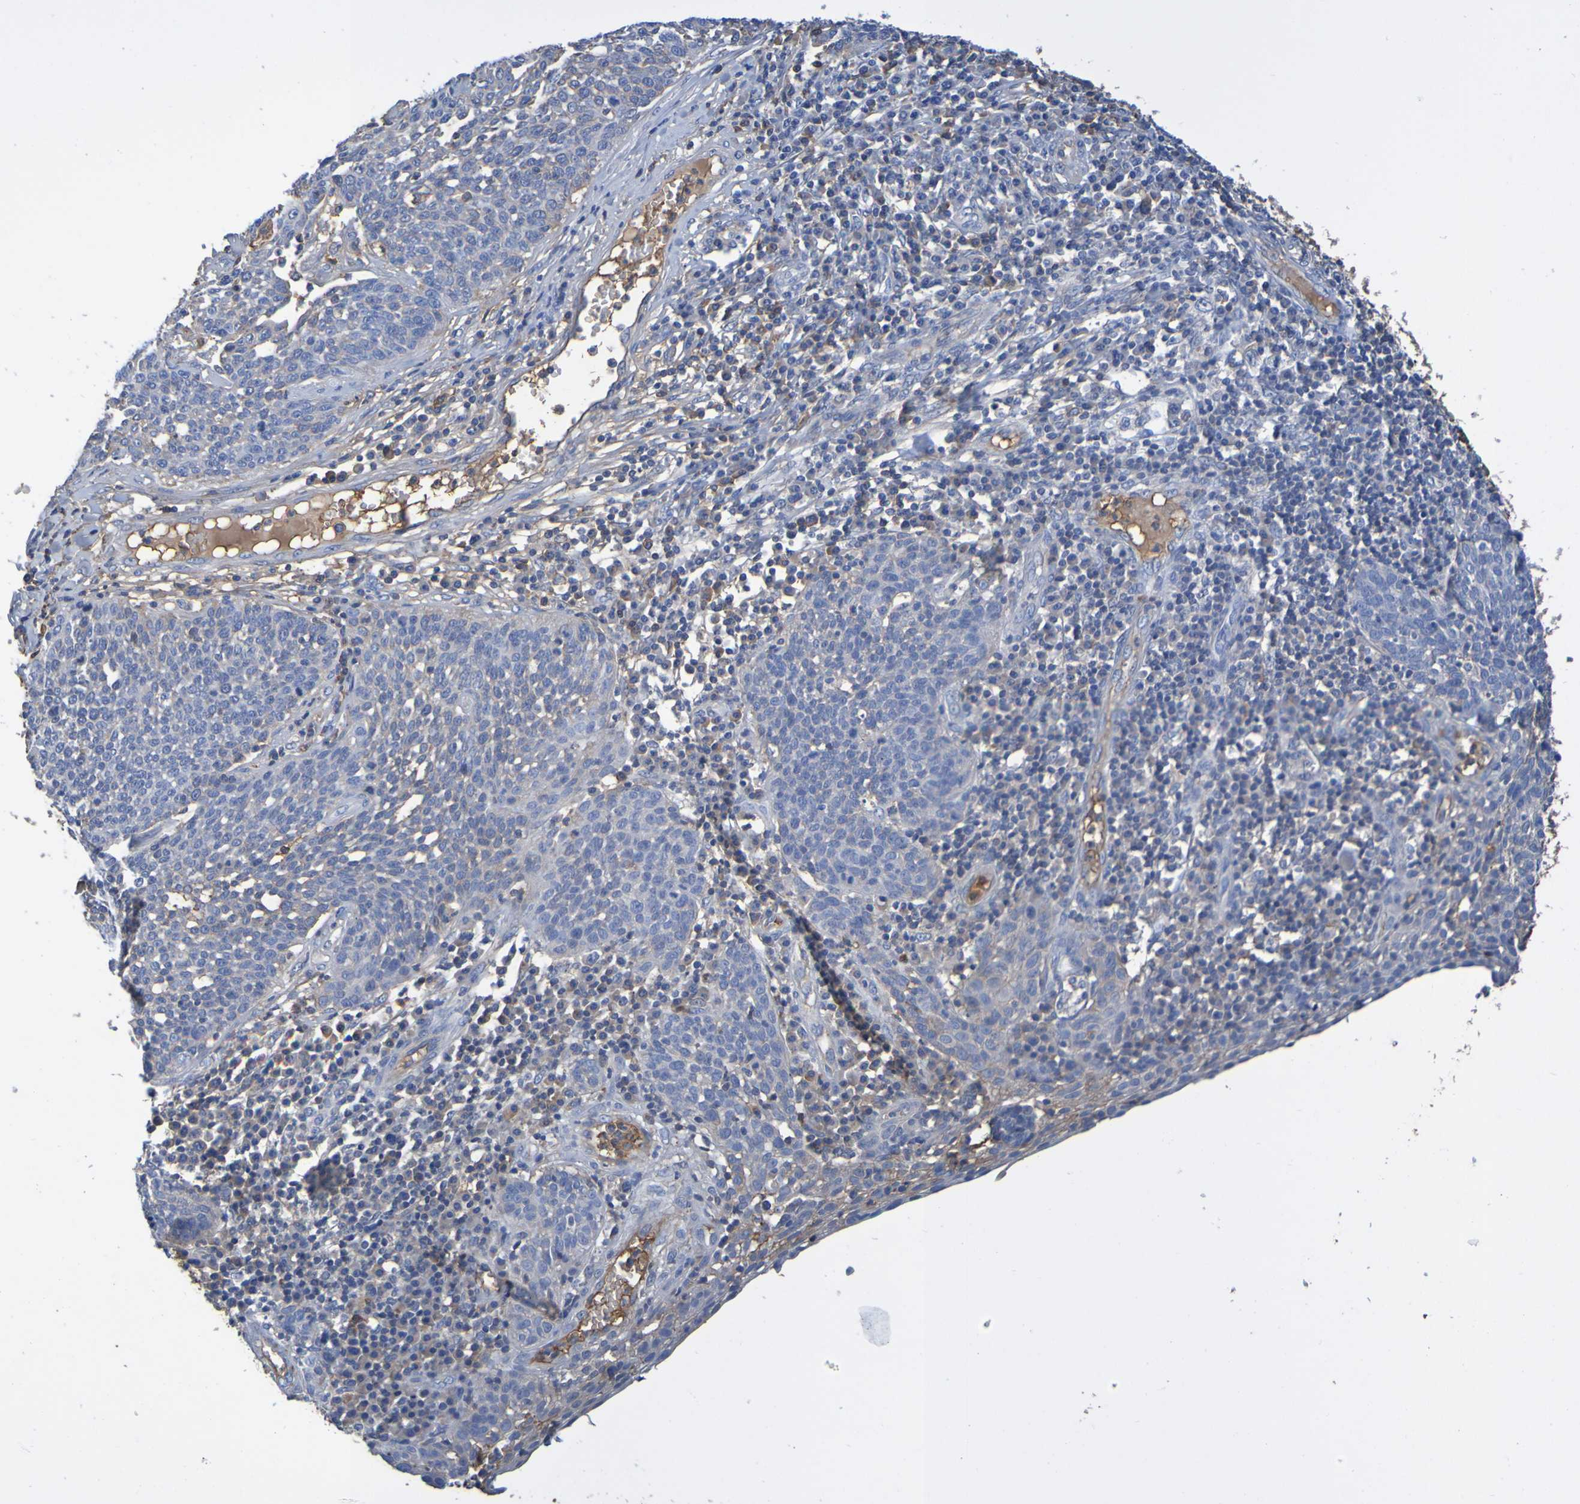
{"staining": {"intensity": "weak", "quantity": "<25%", "location": "cytoplasmic/membranous"}, "tissue": "cervical cancer", "cell_type": "Tumor cells", "image_type": "cancer", "snomed": [{"axis": "morphology", "description": "Squamous cell carcinoma, NOS"}, {"axis": "topography", "description": "Cervix"}], "caption": "The histopathology image shows no significant staining in tumor cells of cervical cancer.", "gene": "GAB3", "patient": {"sex": "female", "age": 34}}